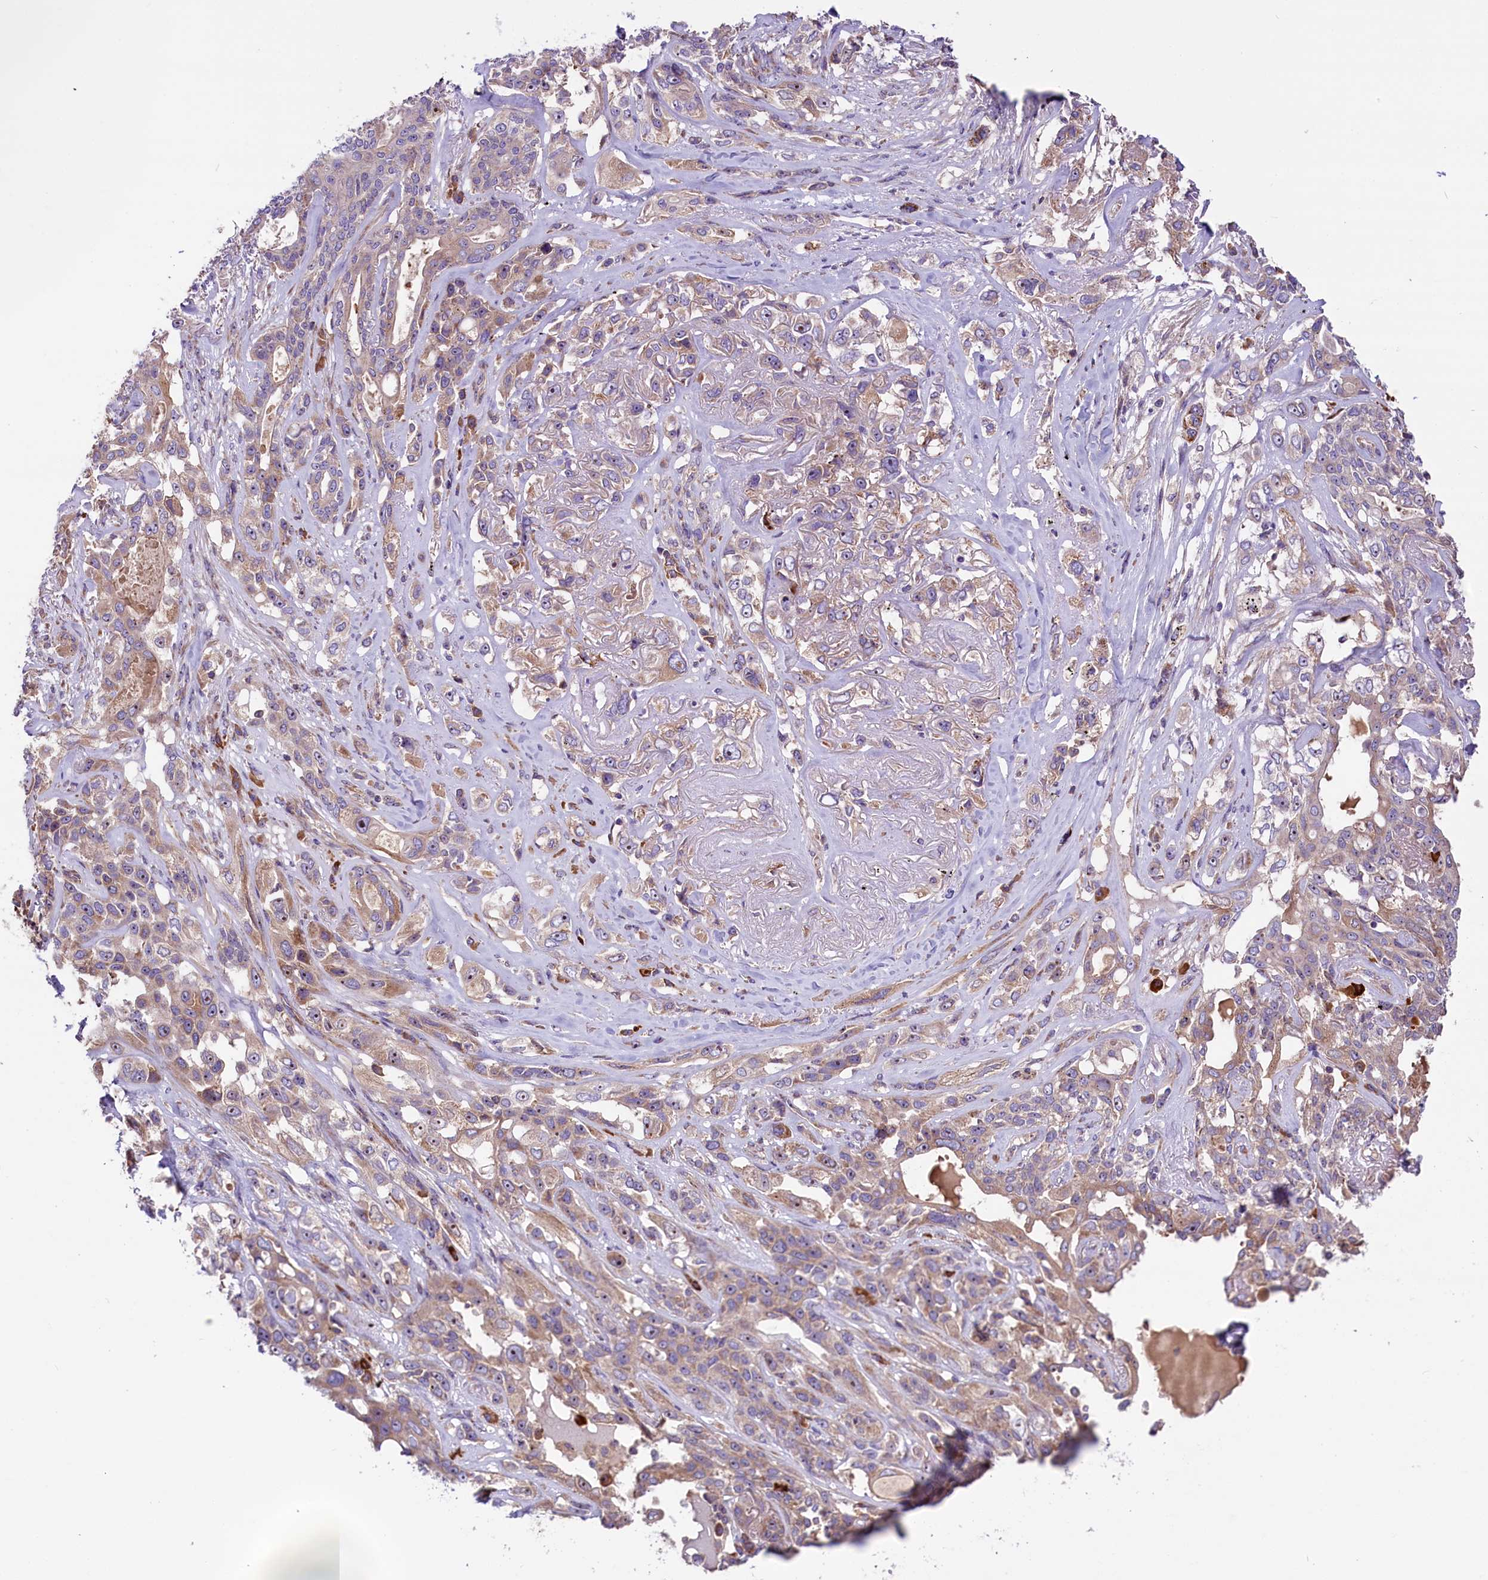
{"staining": {"intensity": "weak", "quantity": "25%-75%", "location": "cytoplasmic/membranous"}, "tissue": "lung cancer", "cell_type": "Tumor cells", "image_type": "cancer", "snomed": [{"axis": "morphology", "description": "Squamous cell carcinoma, NOS"}, {"axis": "topography", "description": "Lung"}], "caption": "Protein expression analysis of human lung squamous cell carcinoma reveals weak cytoplasmic/membranous positivity in approximately 25%-75% of tumor cells.", "gene": "FRY", "patient": {"sex": "female", "age": 70}}